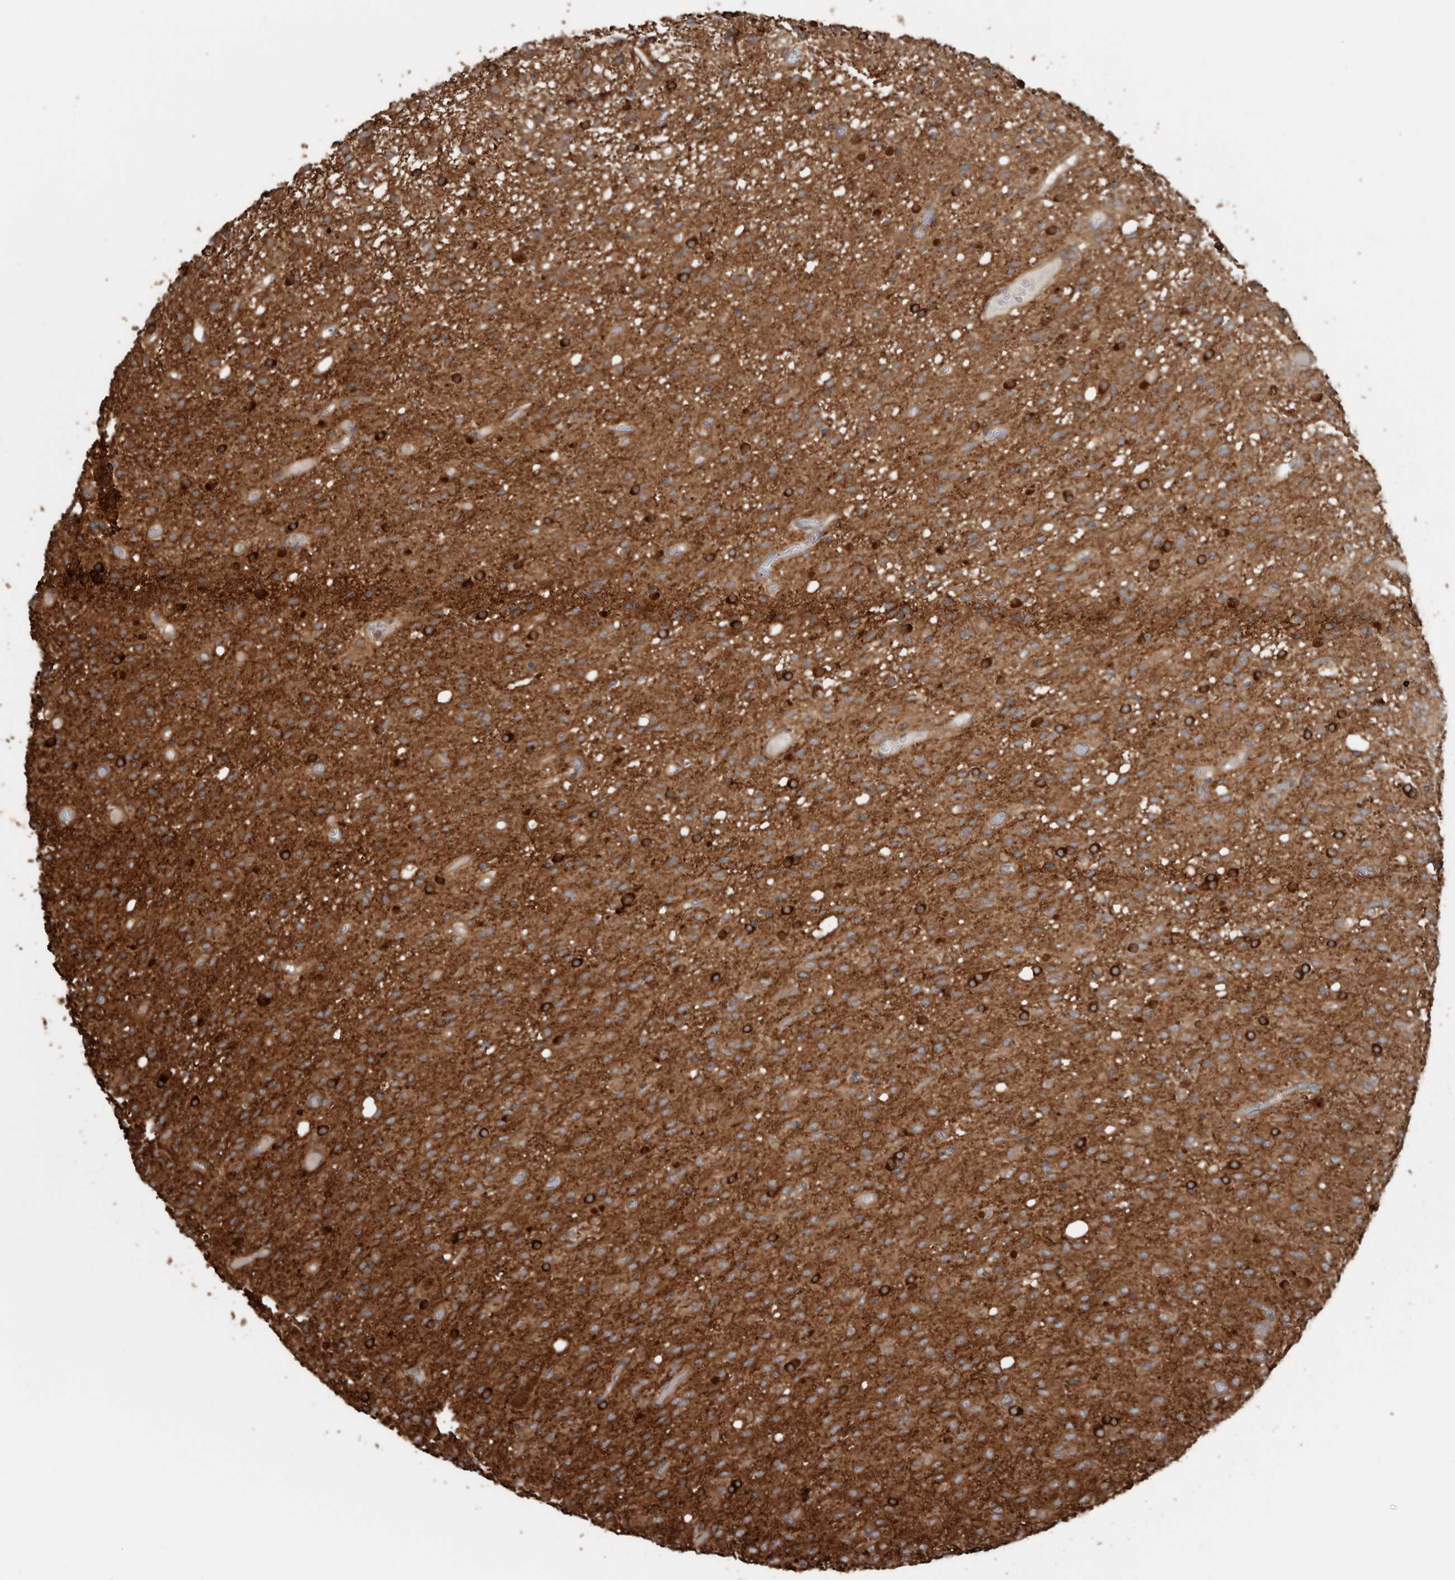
{"staining": {"intensity": "moderate", "quantity": ">75%", "location": "cytoplasmic/membranous"}, "tissue": "glioma", "cell_type": "Tumor cells", "image_type": "cancer", "snomed": [{"axis": "morphology", "description": "Glioma, malignant, High grade"}, {"axis": "topography", "description": "Brain"}], "caption": "A micrograph showing moderate cytoplasmic/membranous staining in approximately >75% of tumor cells in malignant glioma (high-grade), as visualized by brown immunohistochemical staining.", "gene": "EXOC3L1", "patient": {"sex": "female", "age": 59}}